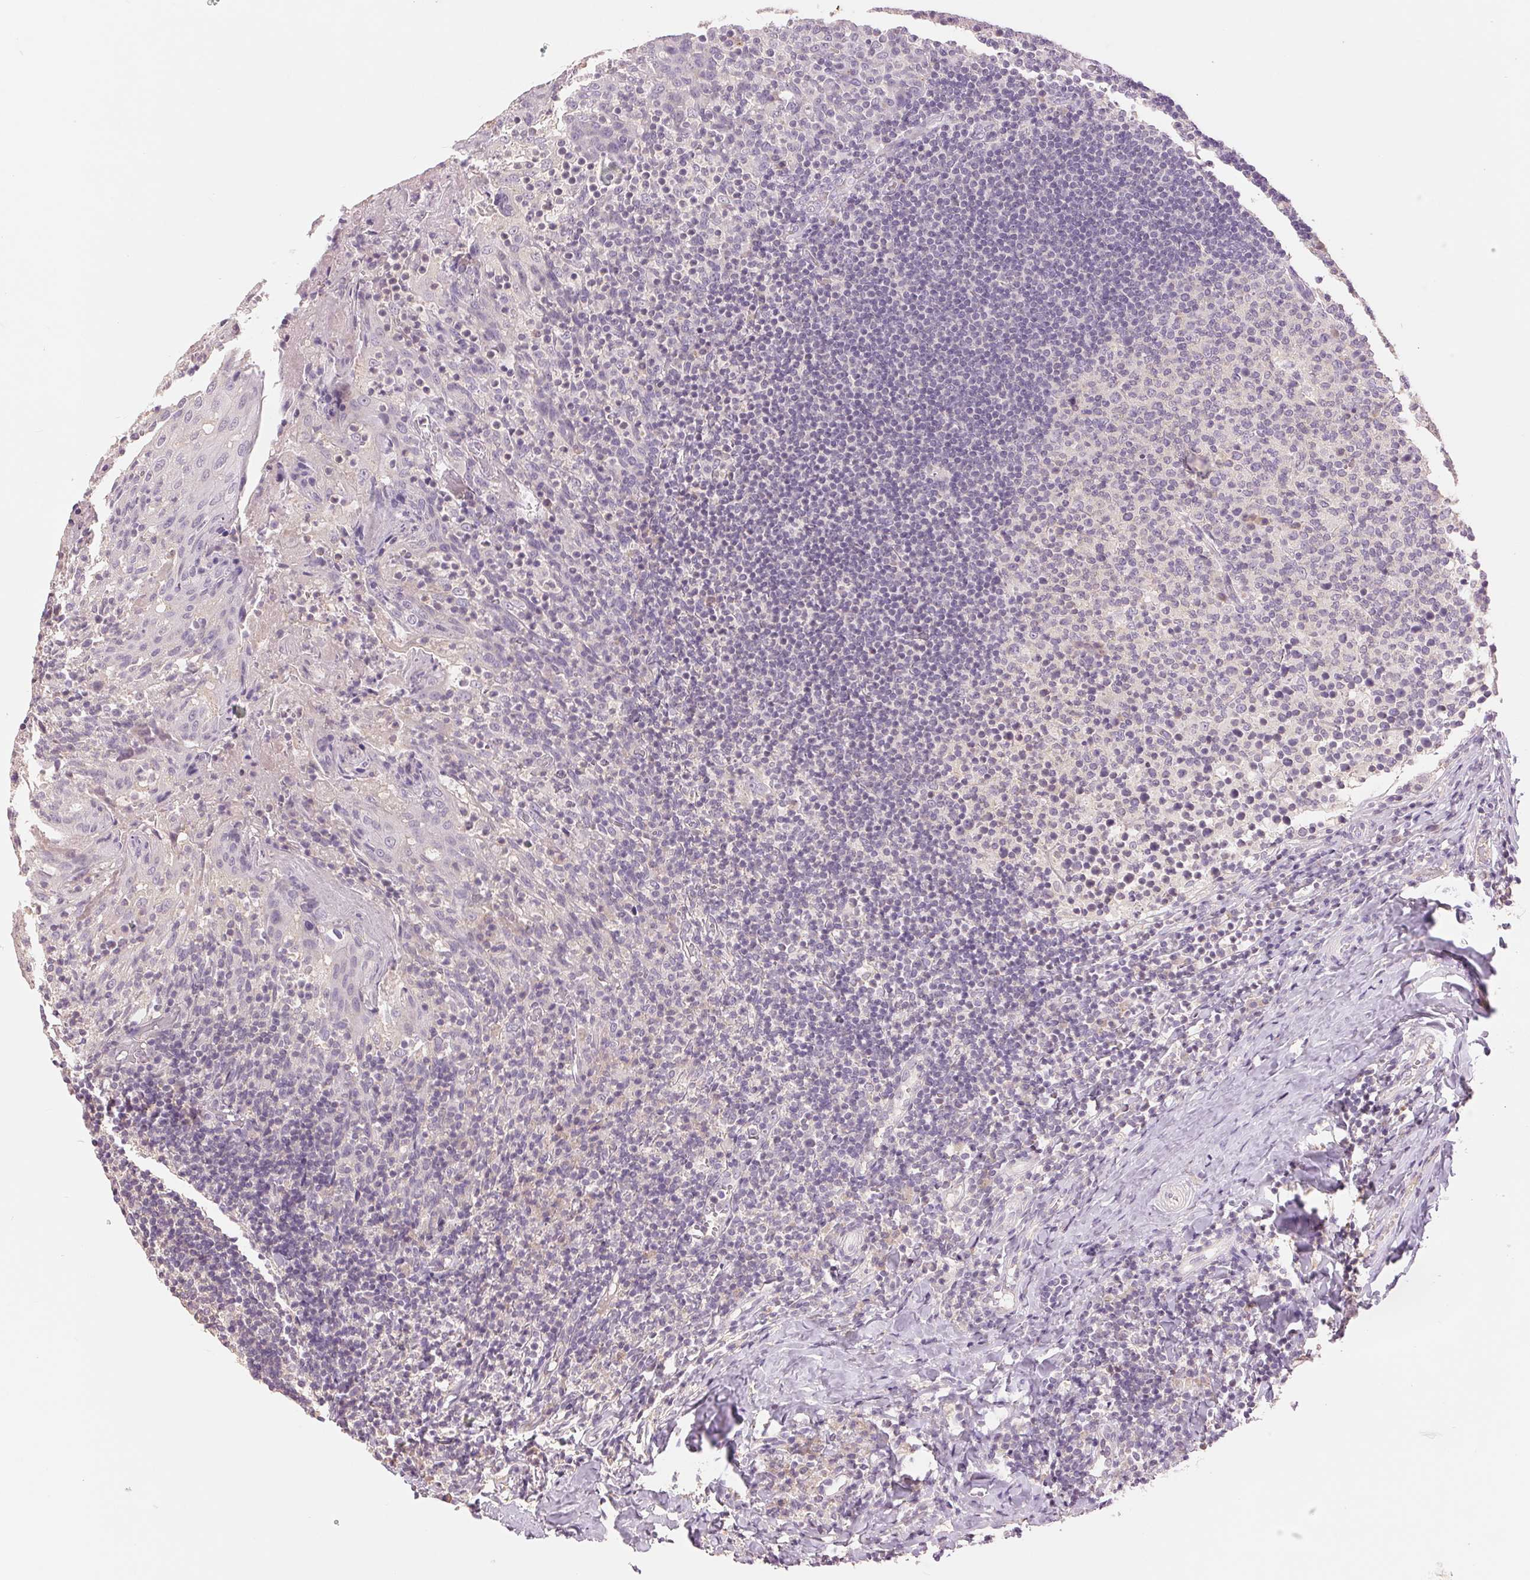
{"staining": {"intensity": "negative", "quantity": "none", "location": "none"}, "tissue": "tonsil", "cell_type": "Germinal center cells", "image_type": "normal", "snomed": [{"axis": "morphology", "description": "Normal tissue, NOS"}, {"axis": "topography", "description": "Tonsil"}], "caption": "This is an immunohistochemistry photomicrograph of benign tonsil. There is no positivity in germinal center cells.", "gene": "FXYD4", "patient": {"sex": "female", "age": 10}}